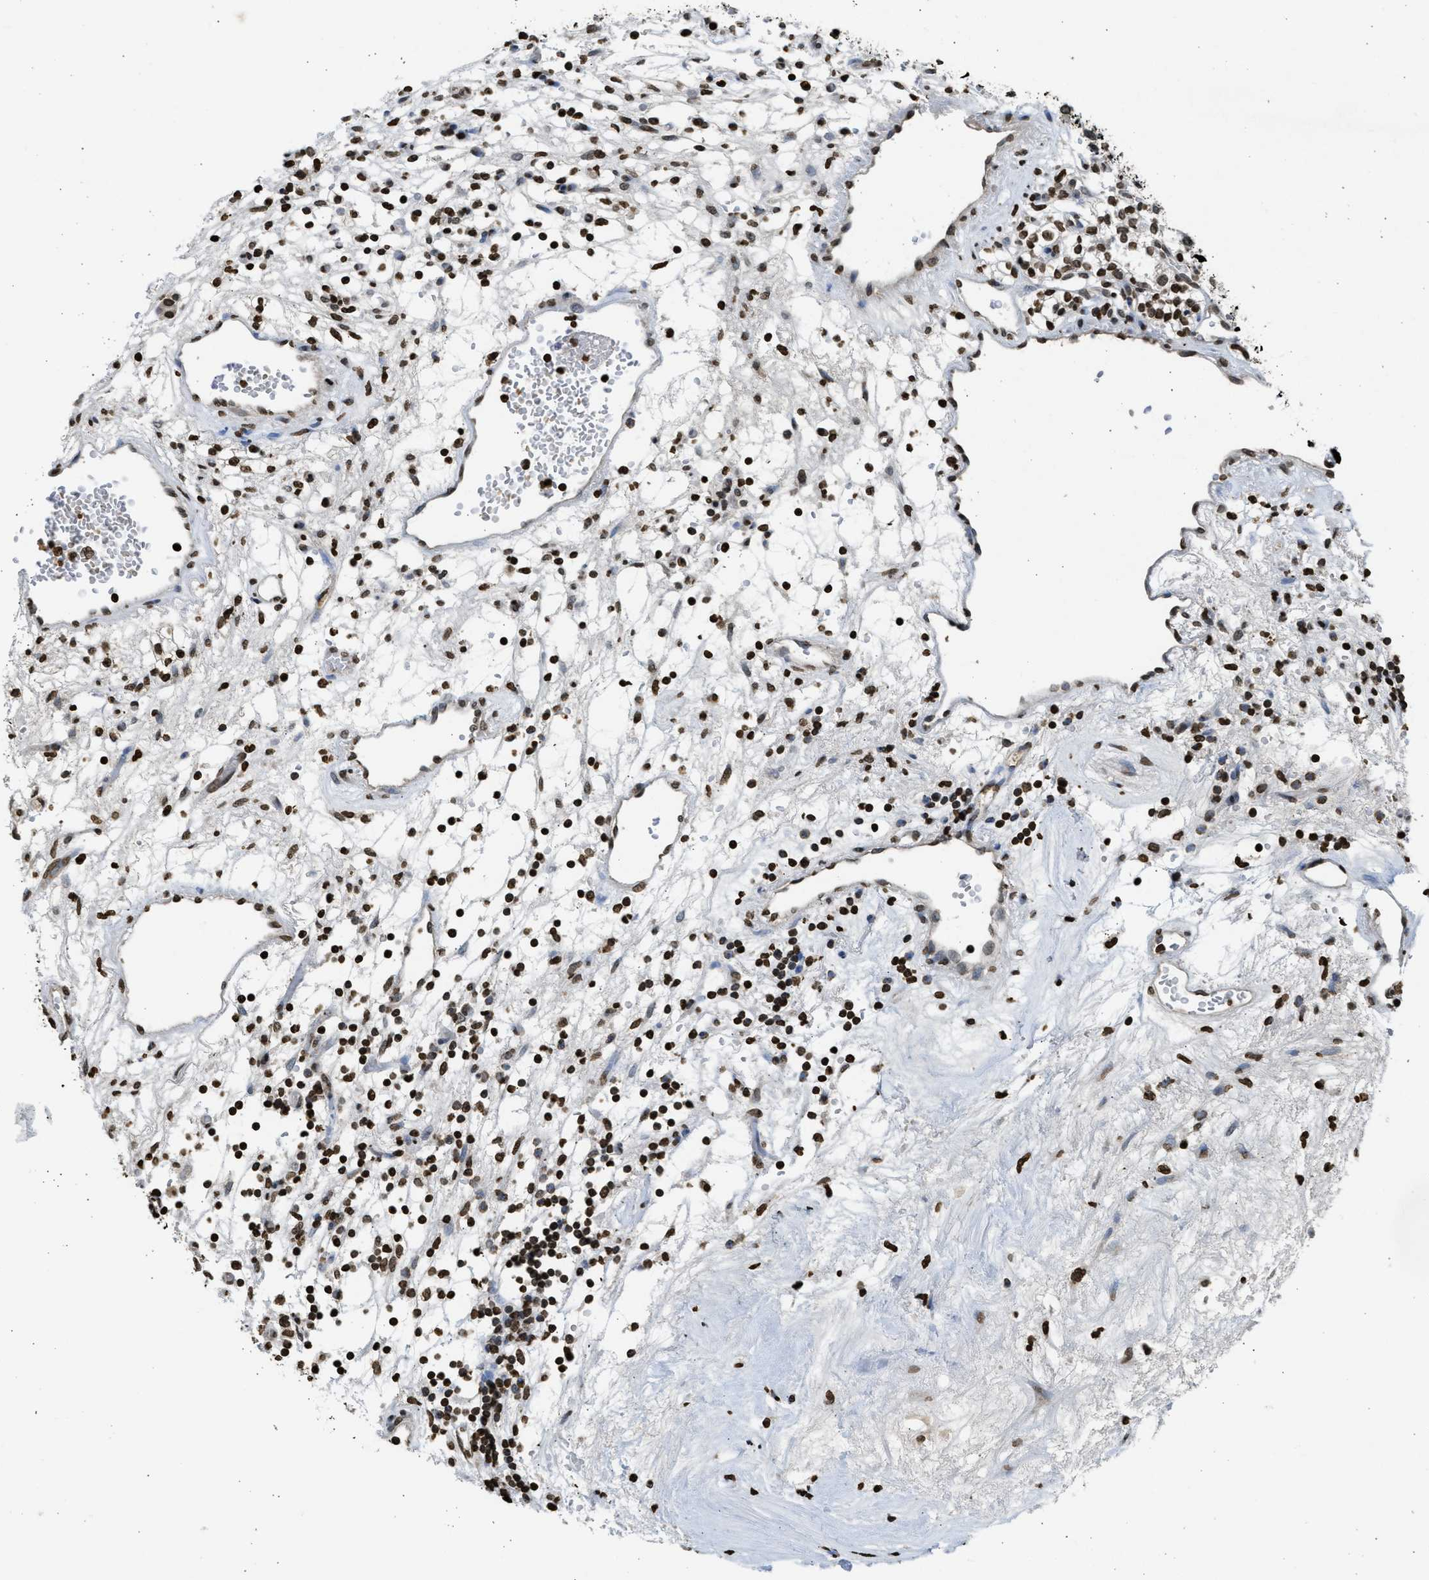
{"staining": {"intensity": "strong", "quantity": ">75%", "location": "nuclear"}, "tissue": "renal cancer", "cell_type": "Tumor cells", "image_type": "cancer", "snomed": [{"axis": "morphology", "description": "Adenocarcinoma, NOS"}, {"axis": "topography", "description": "Kidney"}], "caption": "Tumor cells exhibit strong nuclear positivity in about >75% of cells in renal cancer.", "gene": "RRAGC", "patient": {"sex": "male", "age": 59}}